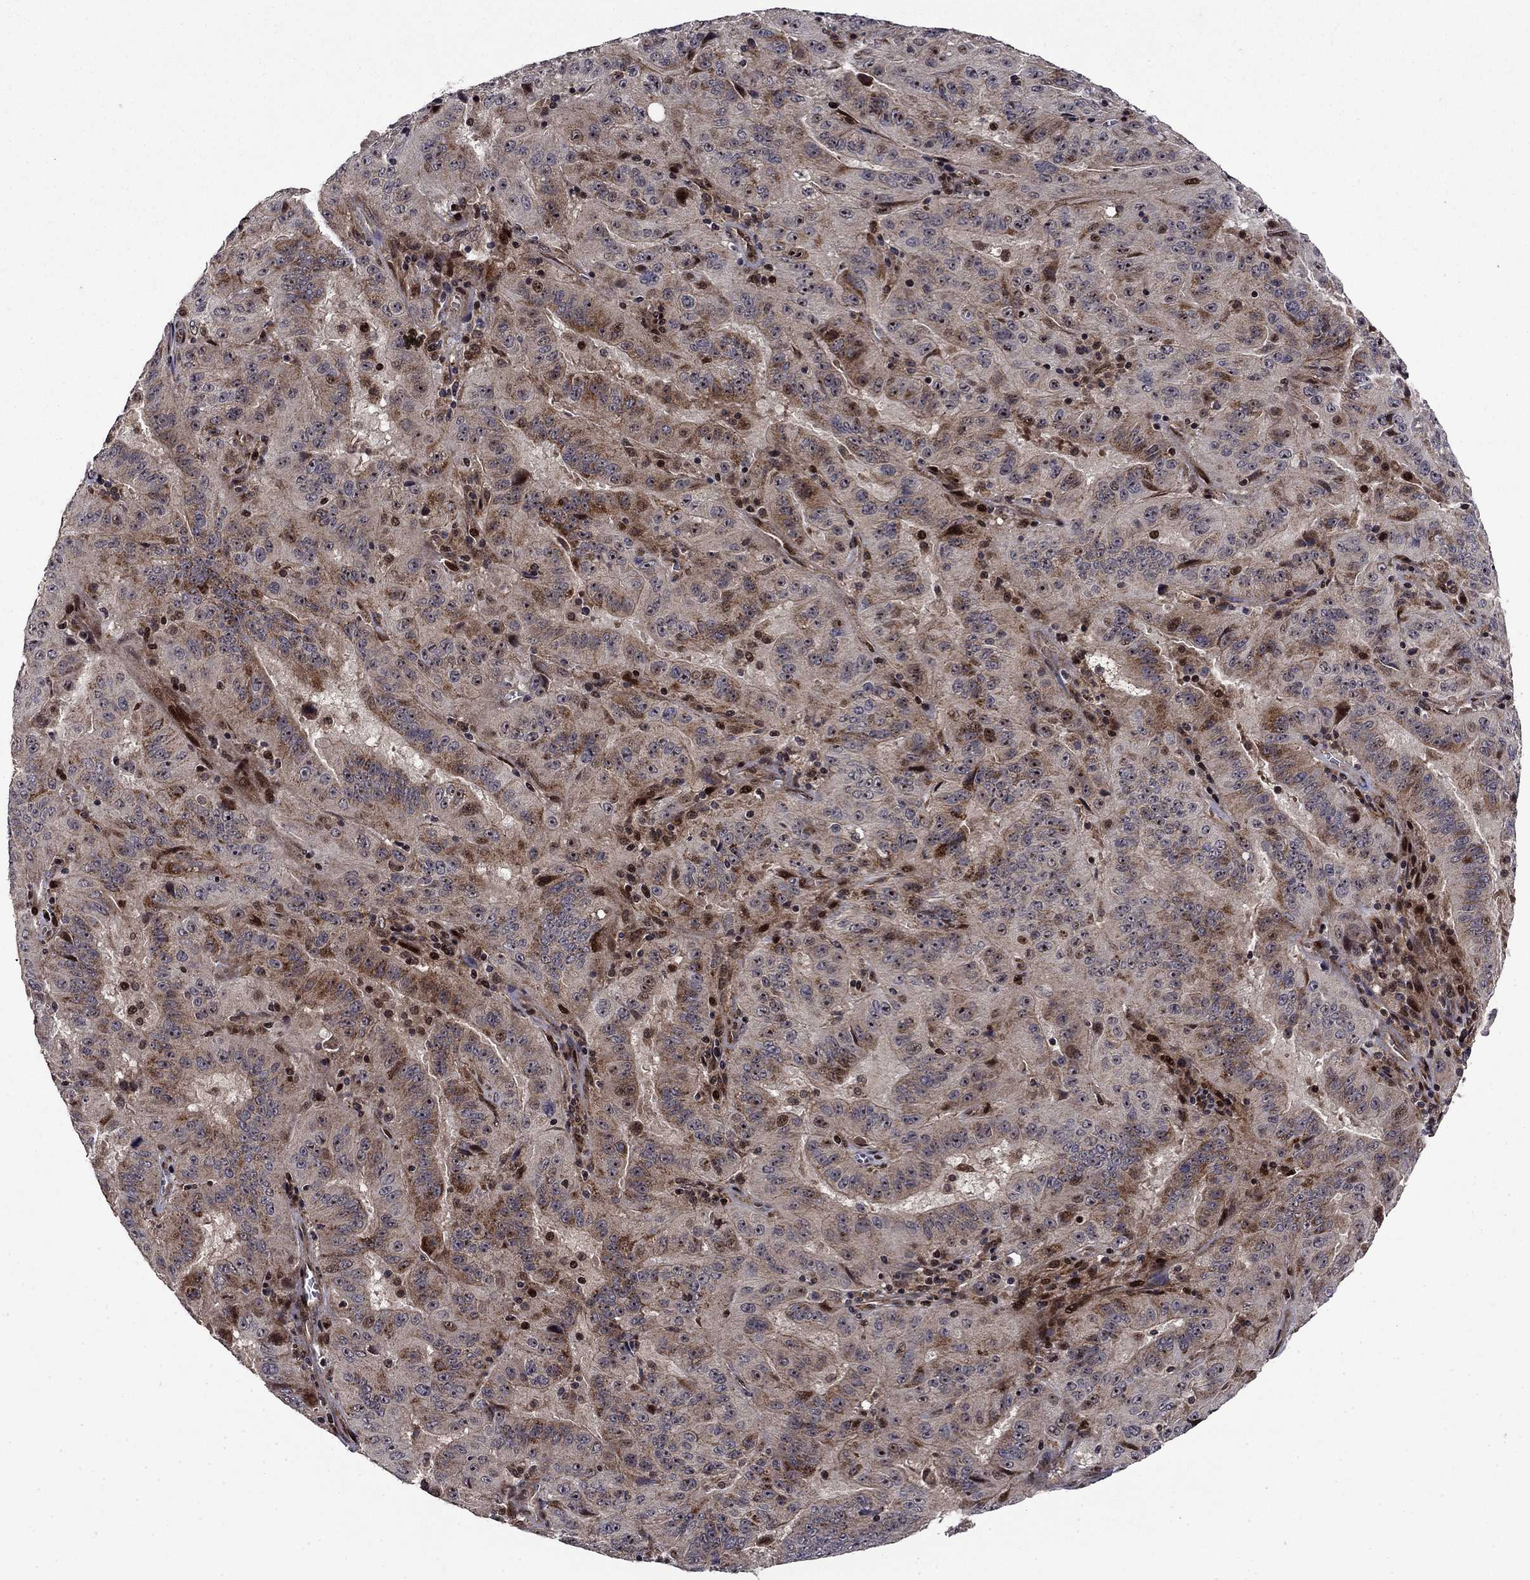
{"staining": {"intensity": "moderate", "quantity": "<25%", "location": "cytoplasmic/membranous"}, "tissue": "pancreatic cancer", "cell_type": "Tumor cells", "image_type": "cancer", "snomed": [{"axis": "morphology", "description": "Adenocarcinoma, NOS"}, {"axis": "topography", "description": "Pancreas"}], "caption": "Brown immunohistochemical staining in pancreatic cancer (adenocarcinoma) shows moderate cytoplasmic/membranous expression in approximately <25% of tumor cells. (DAB = brown stain, brightfield microscopy at high magnification).", "gene": "AGTPBP1", "patient": {"sex": "male", "age": 63}}